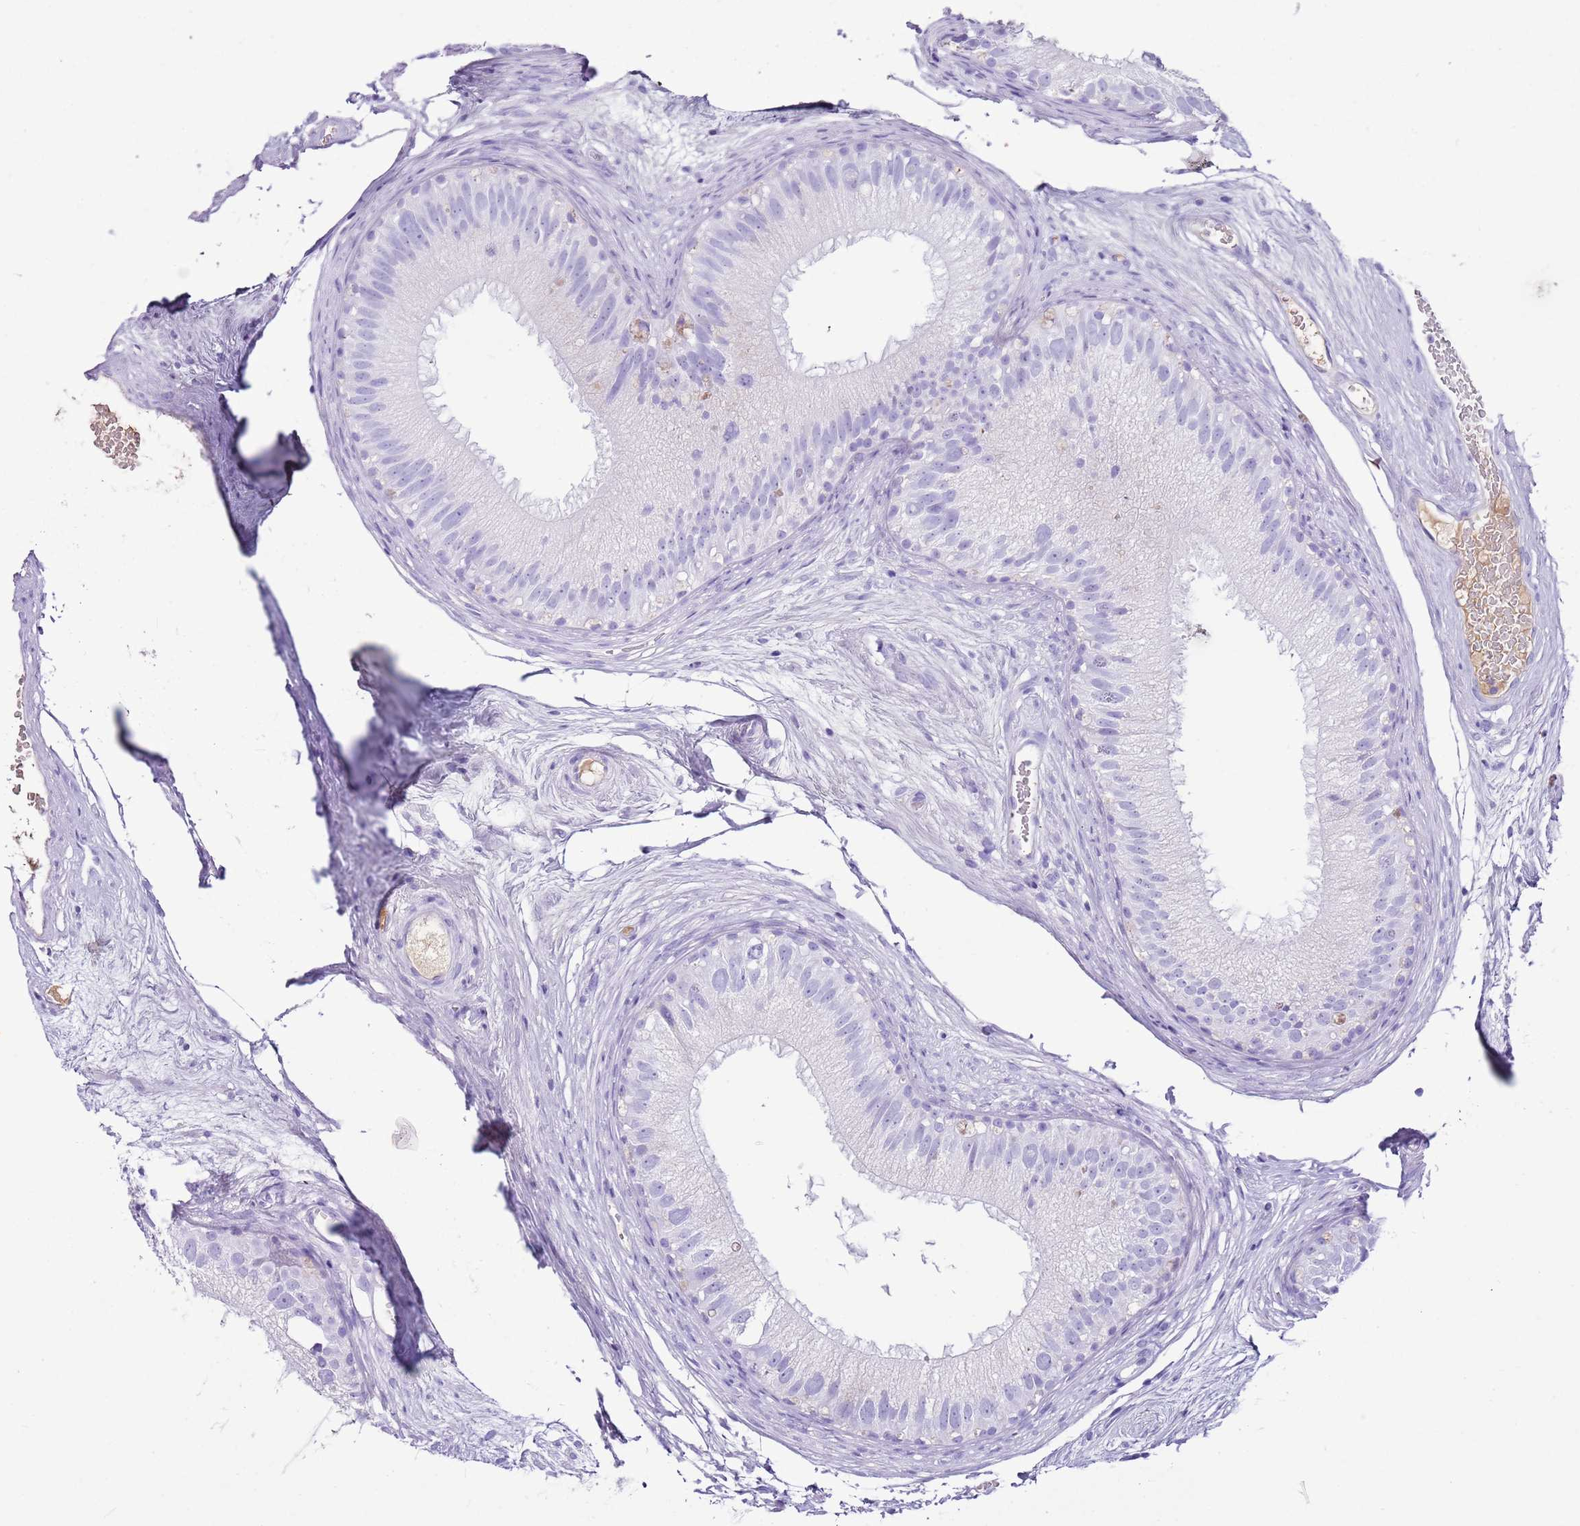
{"staining": {"intensity": "negative", "quantity": "none", "location": "none"}, "tissue": "epididymis", "cell_type": "Glandular cells", "image_type": "normal", "snomed": [{"axis": "morphology", "description": "Normal tissue, NOS"}, {"axis": "topography", "description": "Epididymis"}], "caption": "Immunohistochemical staining of benign epididymis exhibits no significant positivity in glandular cells. The staining was performed using DAB (3,3'-diaminobenzidine) to visualize the protein expression in brown, while the nuclei were stained in blue with hematoxylin (Magnification: 20x).", "gene": "IGKV3", "patient": {"sex": "male", "age": 77}}